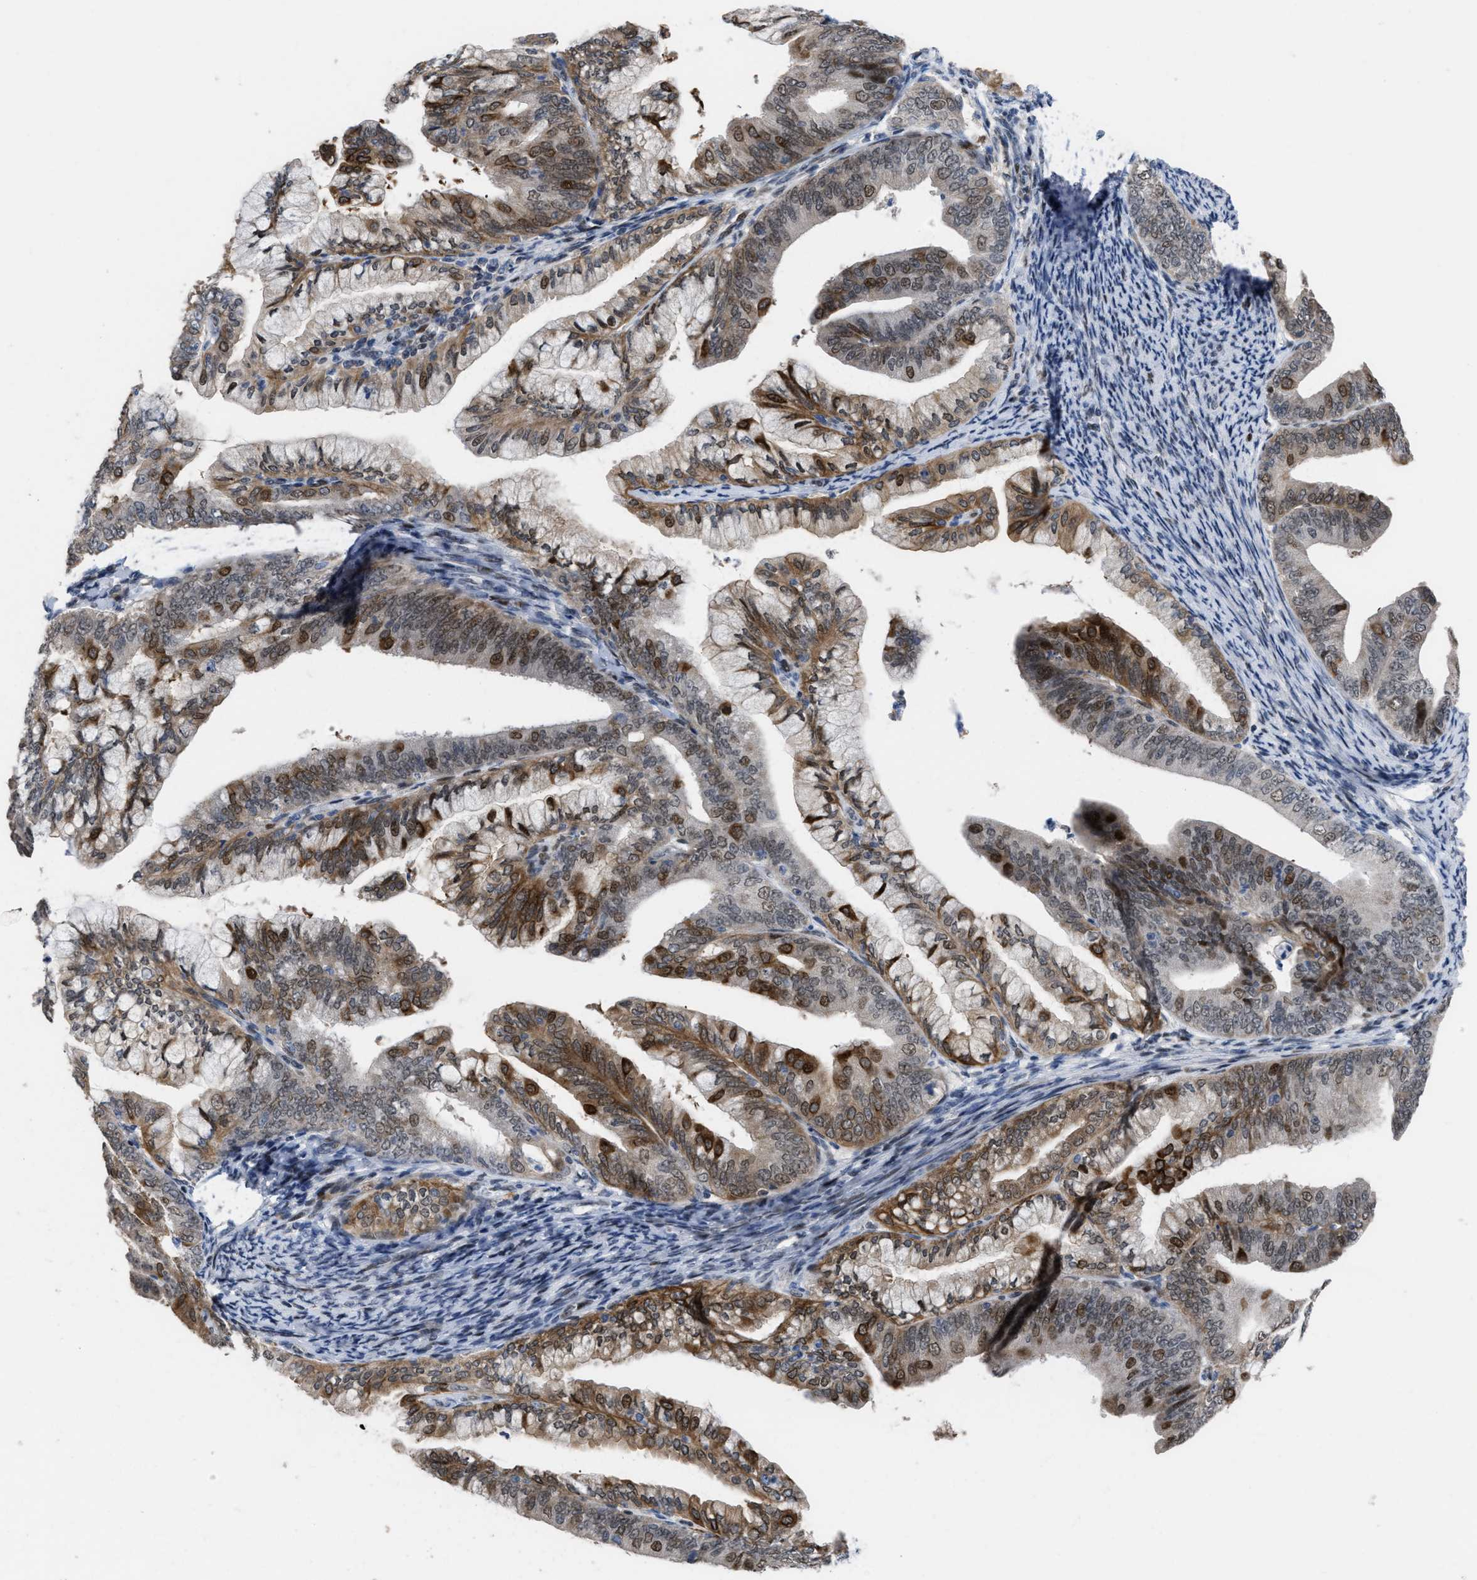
{"staining": {"intensity": "strong", "quantity": "25%-75%", "location": "cytoplasmic/membranous,nuclear"}, "tissue": "endometrial cancer", "cell_type": "Tumor cells", "image_type": "cancer", "snomed": [{"axis": "morphology", "description": "Adenocarcinoma, NOS"}, {"axis": "topography", "description": "Endometrium"}], "caption": "Approximately 25%-75% of tumor cells in human adenocarcinoma (endometrial) reveal strong cytoplasmic/membranous and nuclear protein positivity as visualized by brown immunohistochemical staining.", "gene": "SETDB1", "patient": {"sex": "female", "age": 63}}